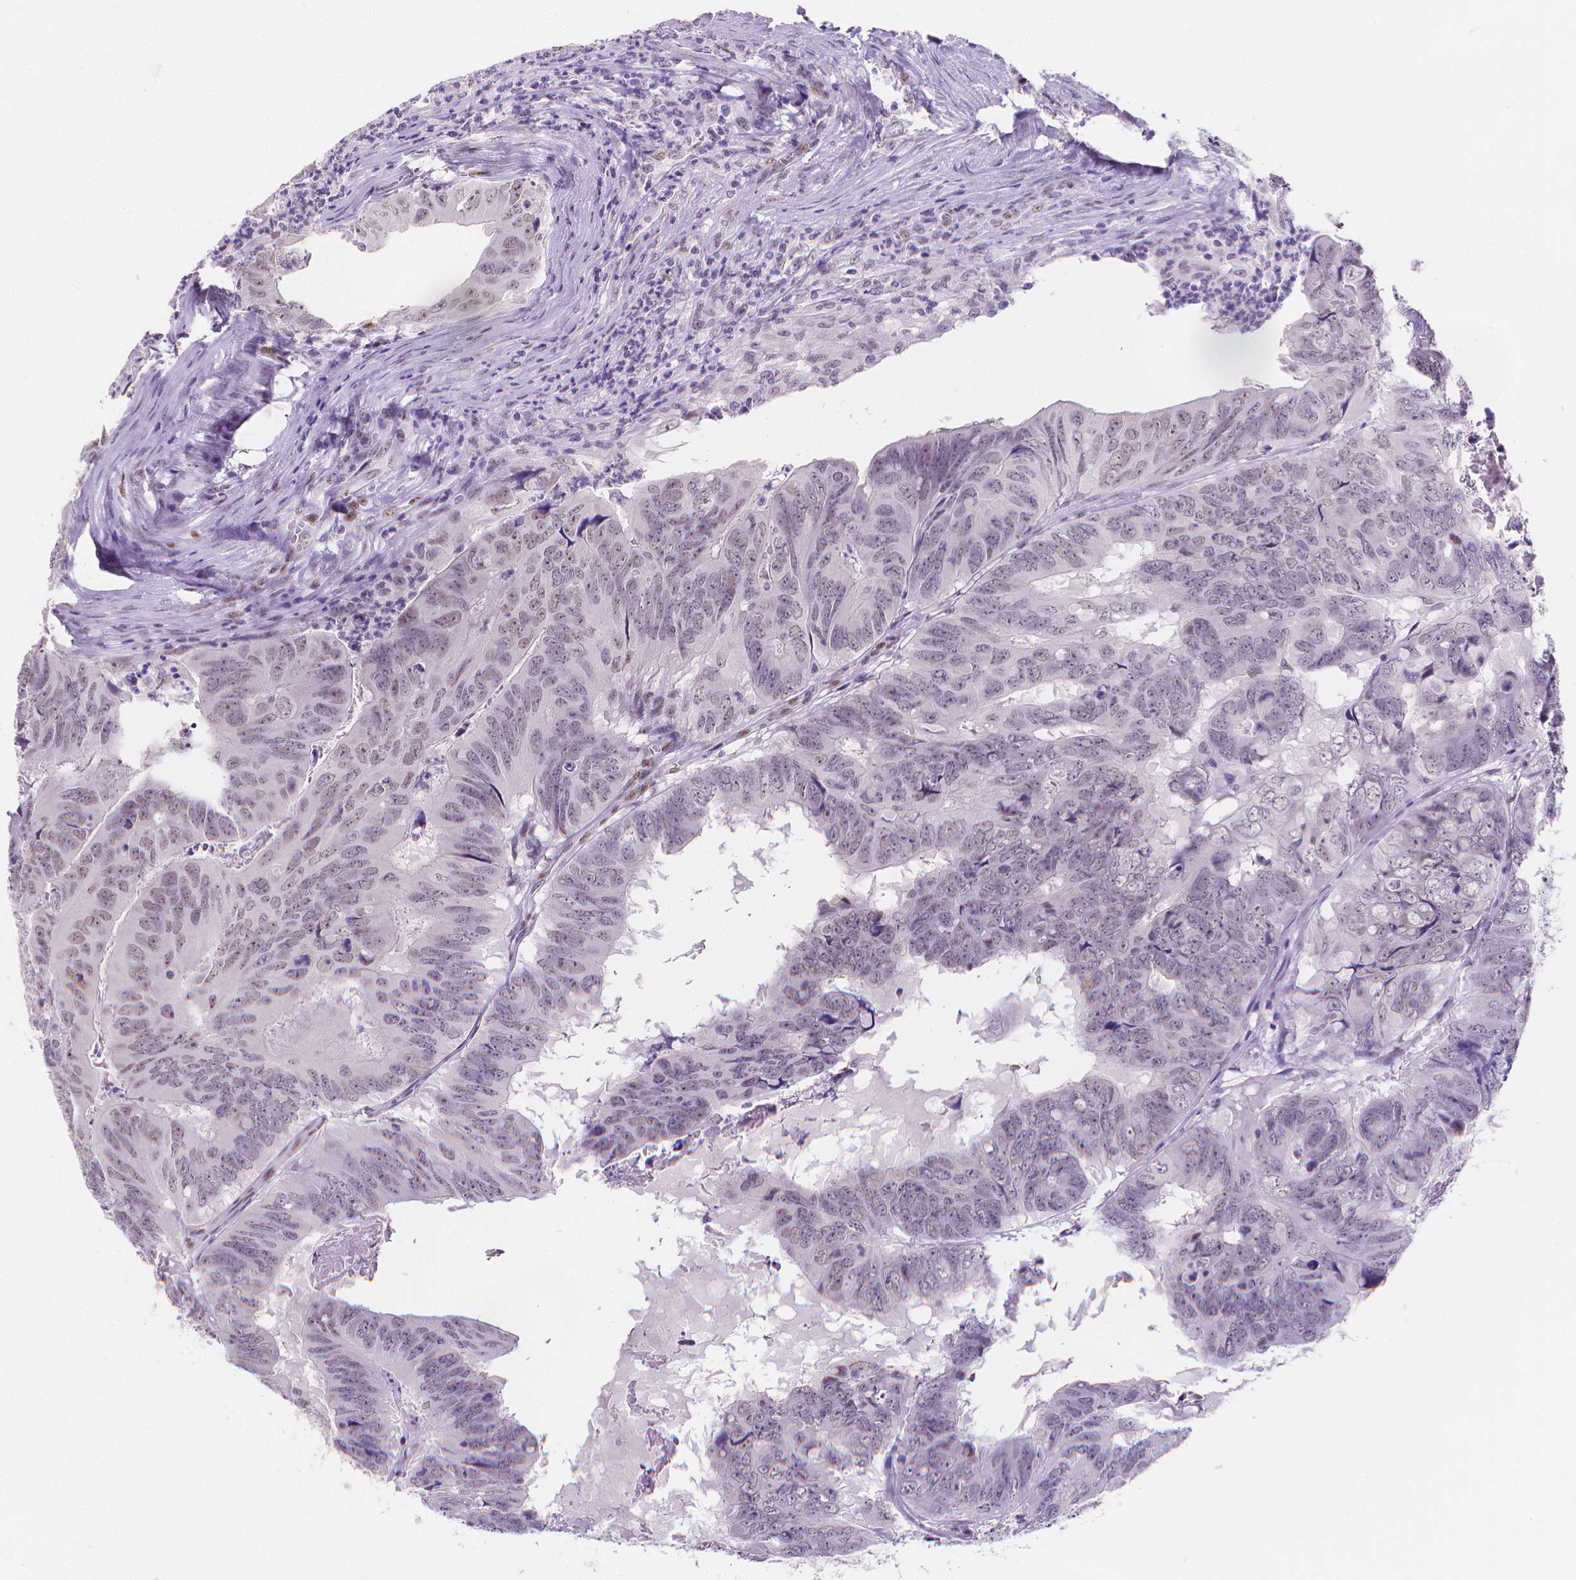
{"staining": {"intensity": "weak", "quantity": "<25%", "location": "nuclear"}, "tissue": "colorectal cancer", "cell_type": "Tumor cells", "image_type": "cancer", "snomed": [{"axis": "morphology", "description": "Adenocarcinoma, NOS"}, {"axis": "topography", "description": "Colon"}], "caption": "A photomicrograph of adenocarcinoma (colorectal) stained for a protein reveals no brown staining in tumor cells. (Stains: DAB IHC with hematoxylin counter stain, Microscopy: brightfield microscopy at high magnification).", "gene": "MEF2C", "patient": {"sex": "male", "age": 79}}